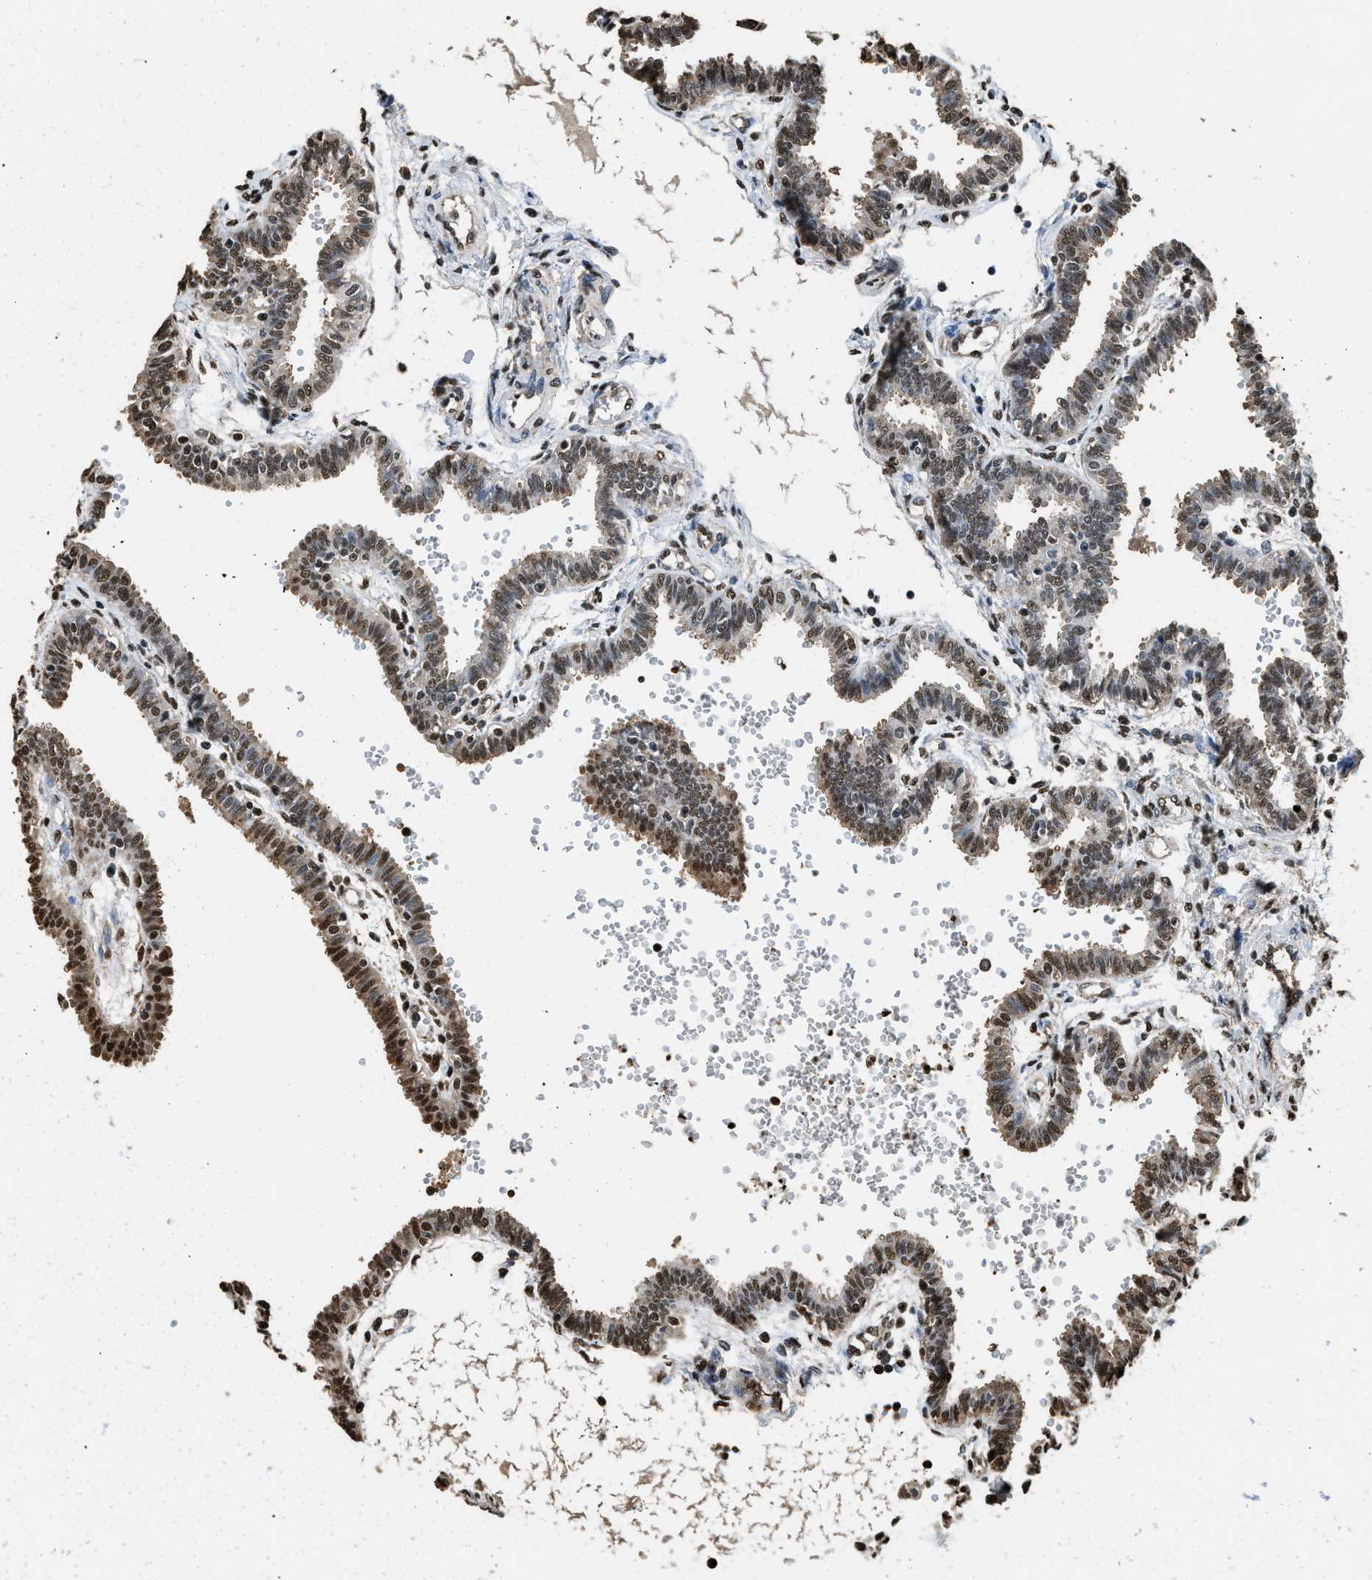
{"staining": {"intensity": "moderate", "quantity": "25%-75%", "location": "cytoplasmic/membranous,nuclear"}, "tissue": "fallopian tube", "cell_type": "Glandular cells", "image_type": "normal", "snomed": [{"axis": "morphology", "description": "Normal tissue, NOS"}, {"axis": "topography", "description": "Fallopian tube"}], "caption": "This photomicrograph reveals immunohistochemistry staining of benign human fallopian tube, with medium moderate cytoplasmic/membranous,nuclear staining in about 25%-75% of glandular cells.", "gene": "GAPDH", "patient": {"sex": "female", "age": 32}}